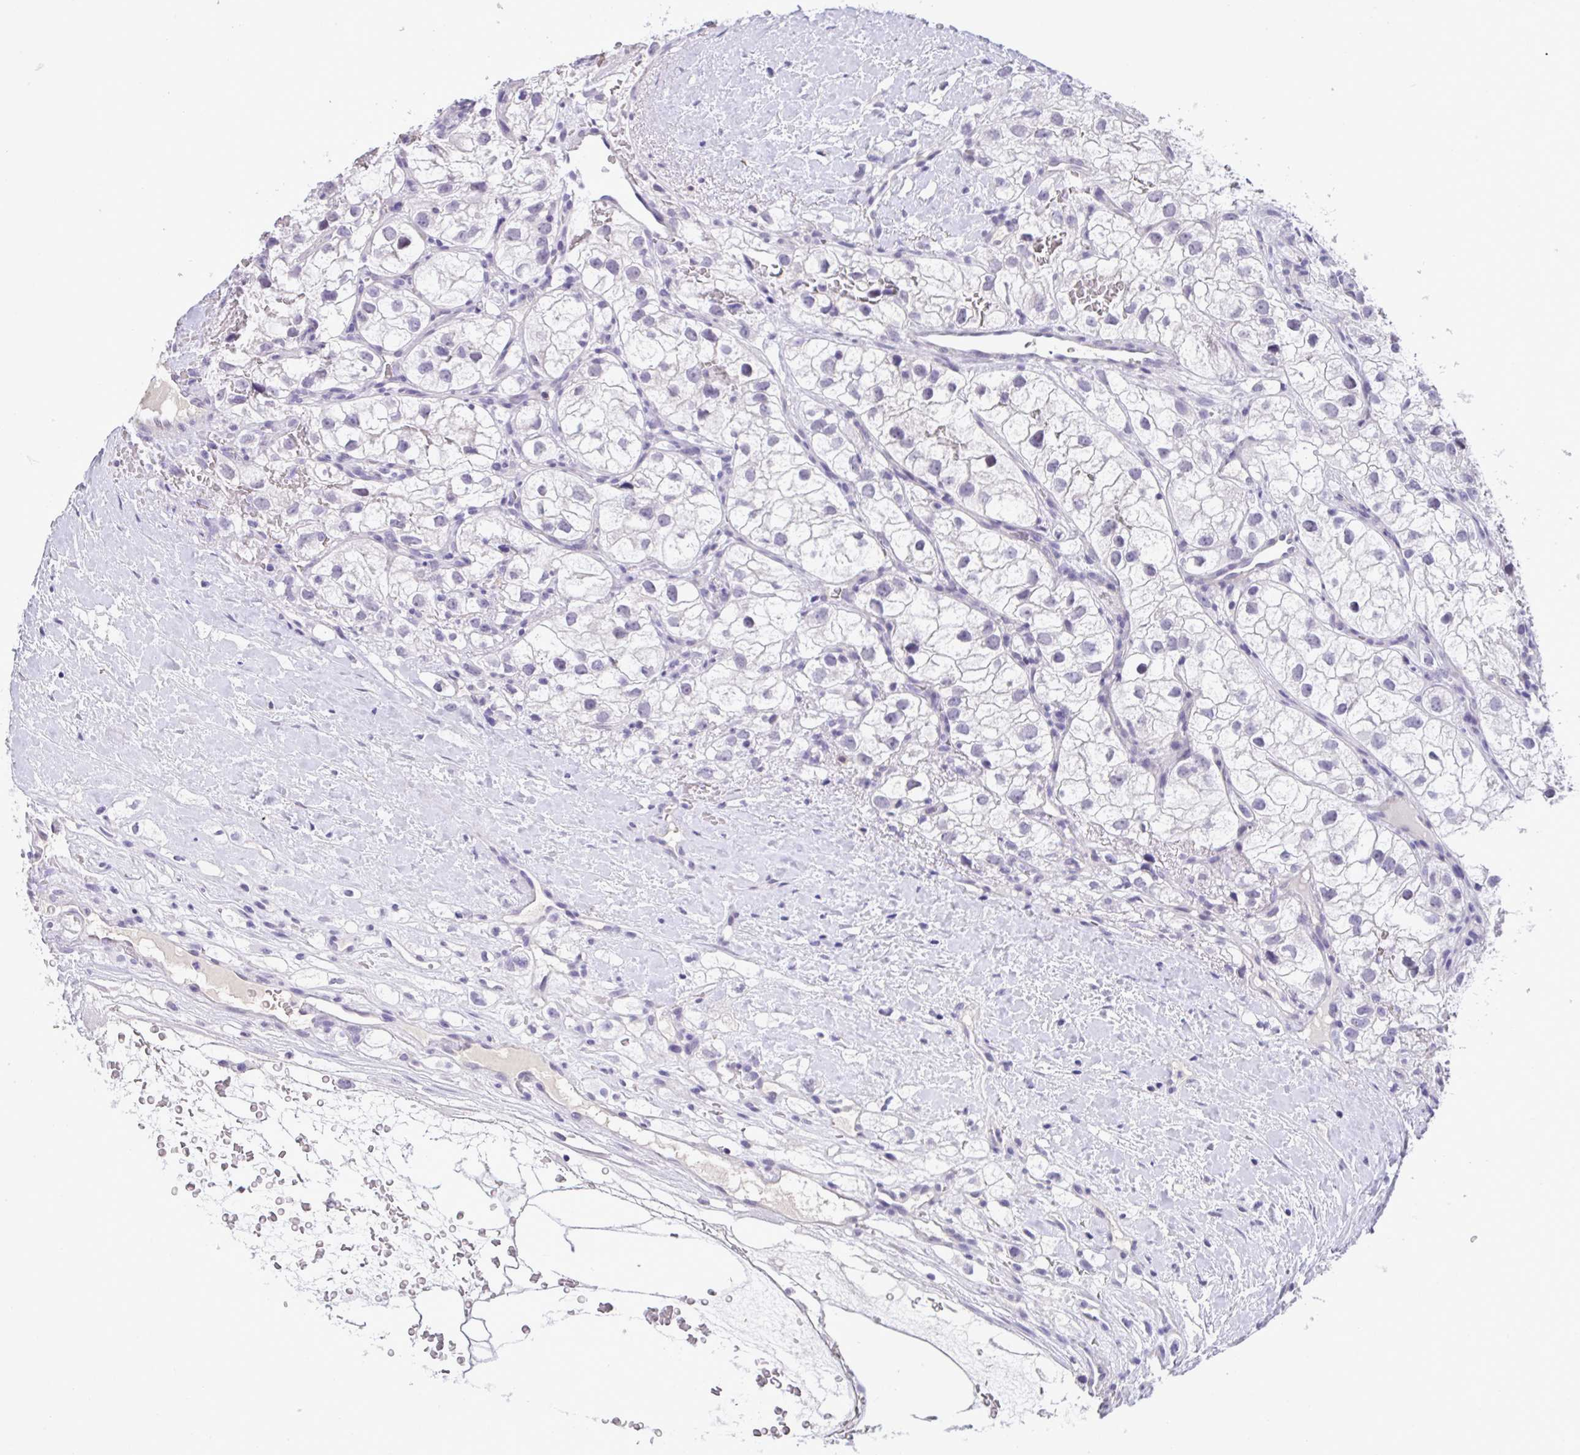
{"staining": {"intensity": "negative", "quantity": "none", "location": "none"}, "tissue": "renal cancer", "cell_type": "Tumor cells", "image_type": "cancer", "snomed": [{"axis": "morphology", "description": "Adenocarcinoma, NOS"}, {"axis": "topography", "description": "Kidney"}], "caption": "There is no significant staining in tumor cells of renal cancer (adenocarcinoma). Brightfield microscopy of immunohistochemistry (IHC) stained with DAB (brown) and hematoxylin (blue), captured at high magnification.", "gene": "YBX2", "patient": {"sex": "male", "age": 59}}